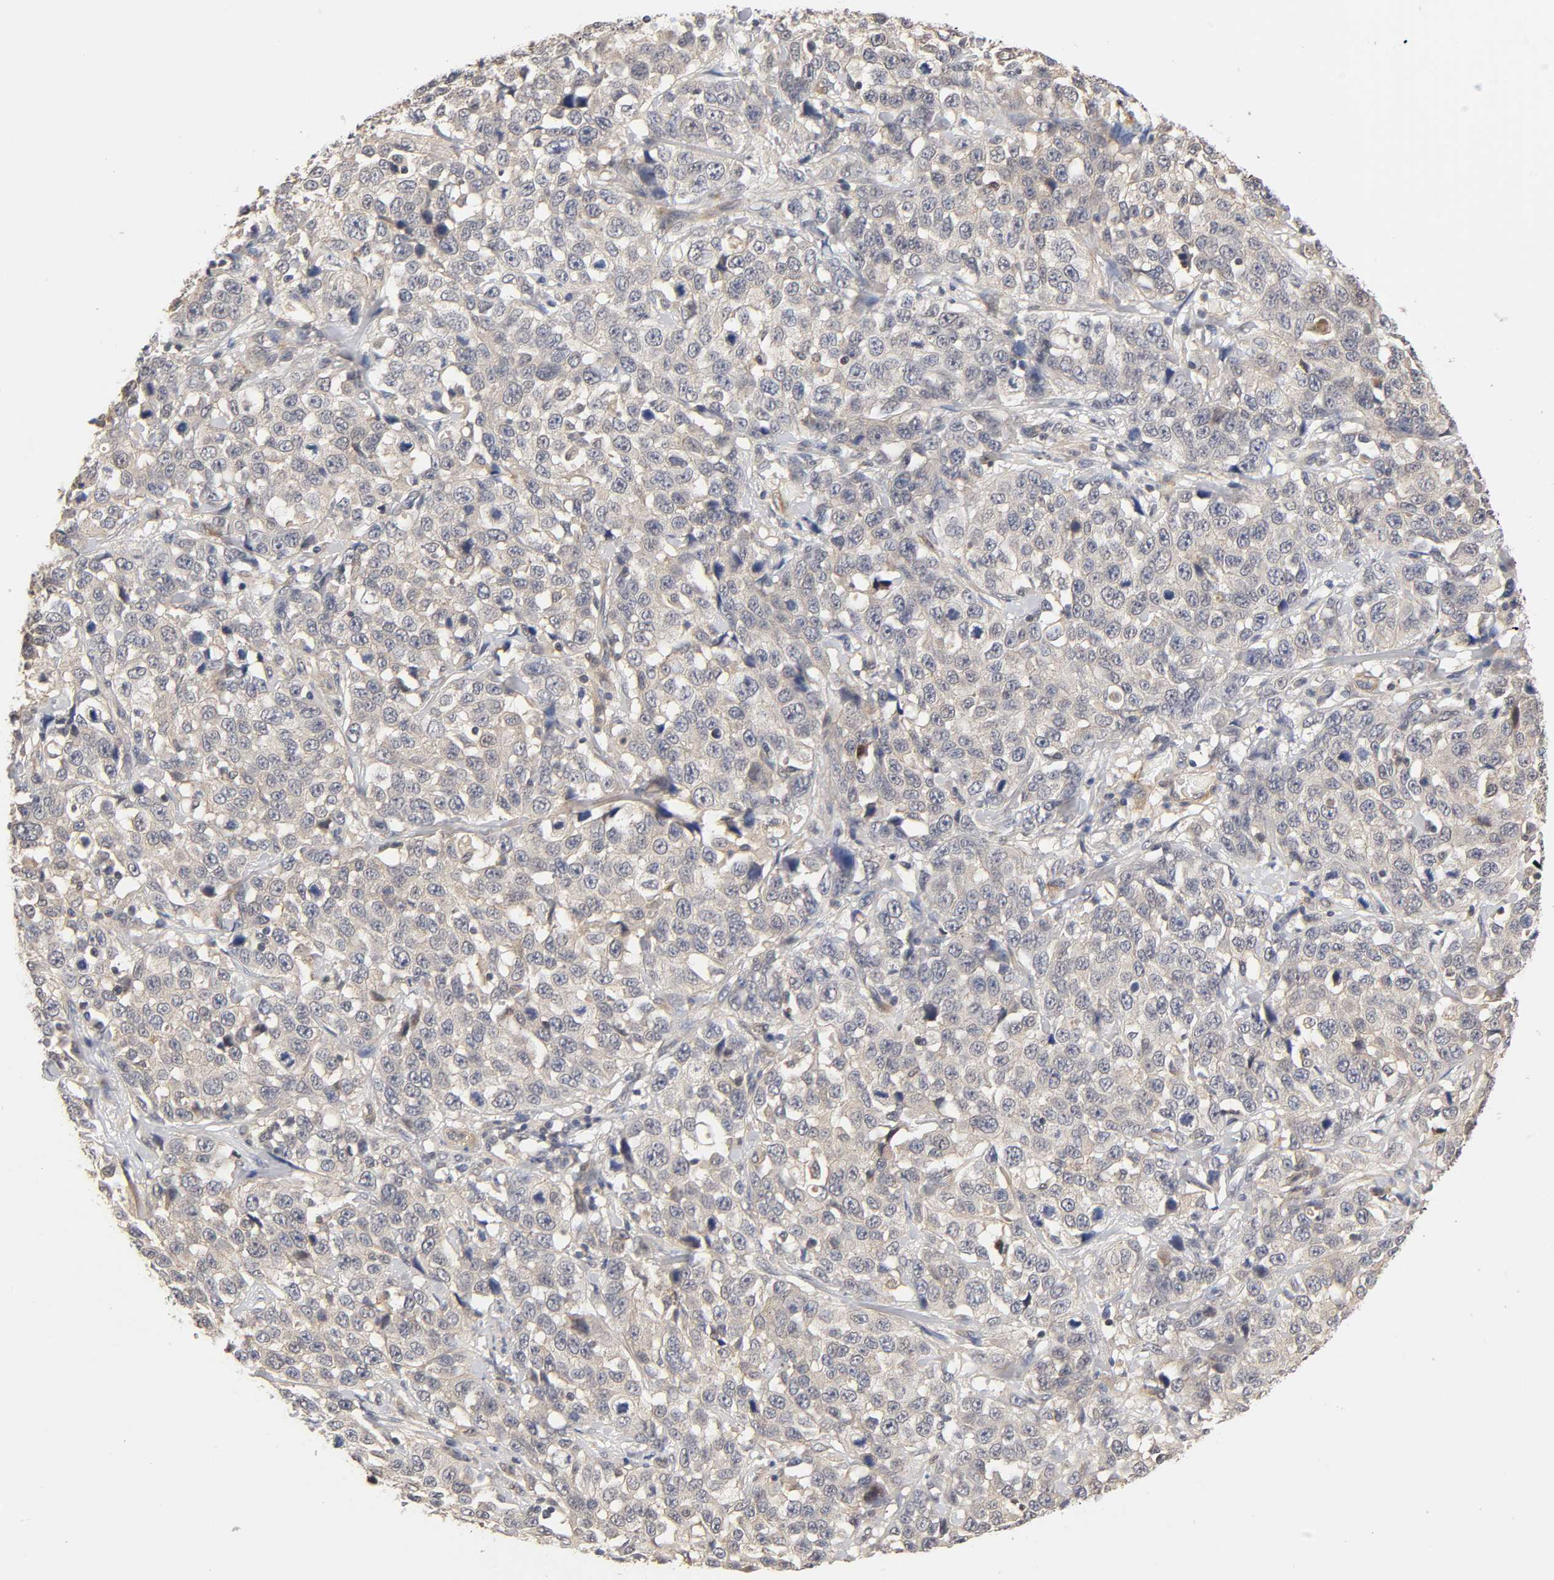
{"staining": {"intensity": "negative", "quantity": "none", "location": "none"}, "tissue": "stomach cancer", "cell_type": "Tumor cells", "image_type": "cancer", "snomed": [{"axis": "morphology", "description": "Normal tissue, NOS"}, {"axis": "morphology", "description": "Adenocarcinoma, NOS"}, {"axis": "topography", "description": "Stomach"}], "caption": "An immunohistochemistry (IHC) histopathology image of stomach cancer is shown. There is no staining in tumor cells of stomach cancer. (IHC, brightfield microscopy, high magnification).", "gene": "PDE5A", "patient": {"sex": "male", "age": 48}}